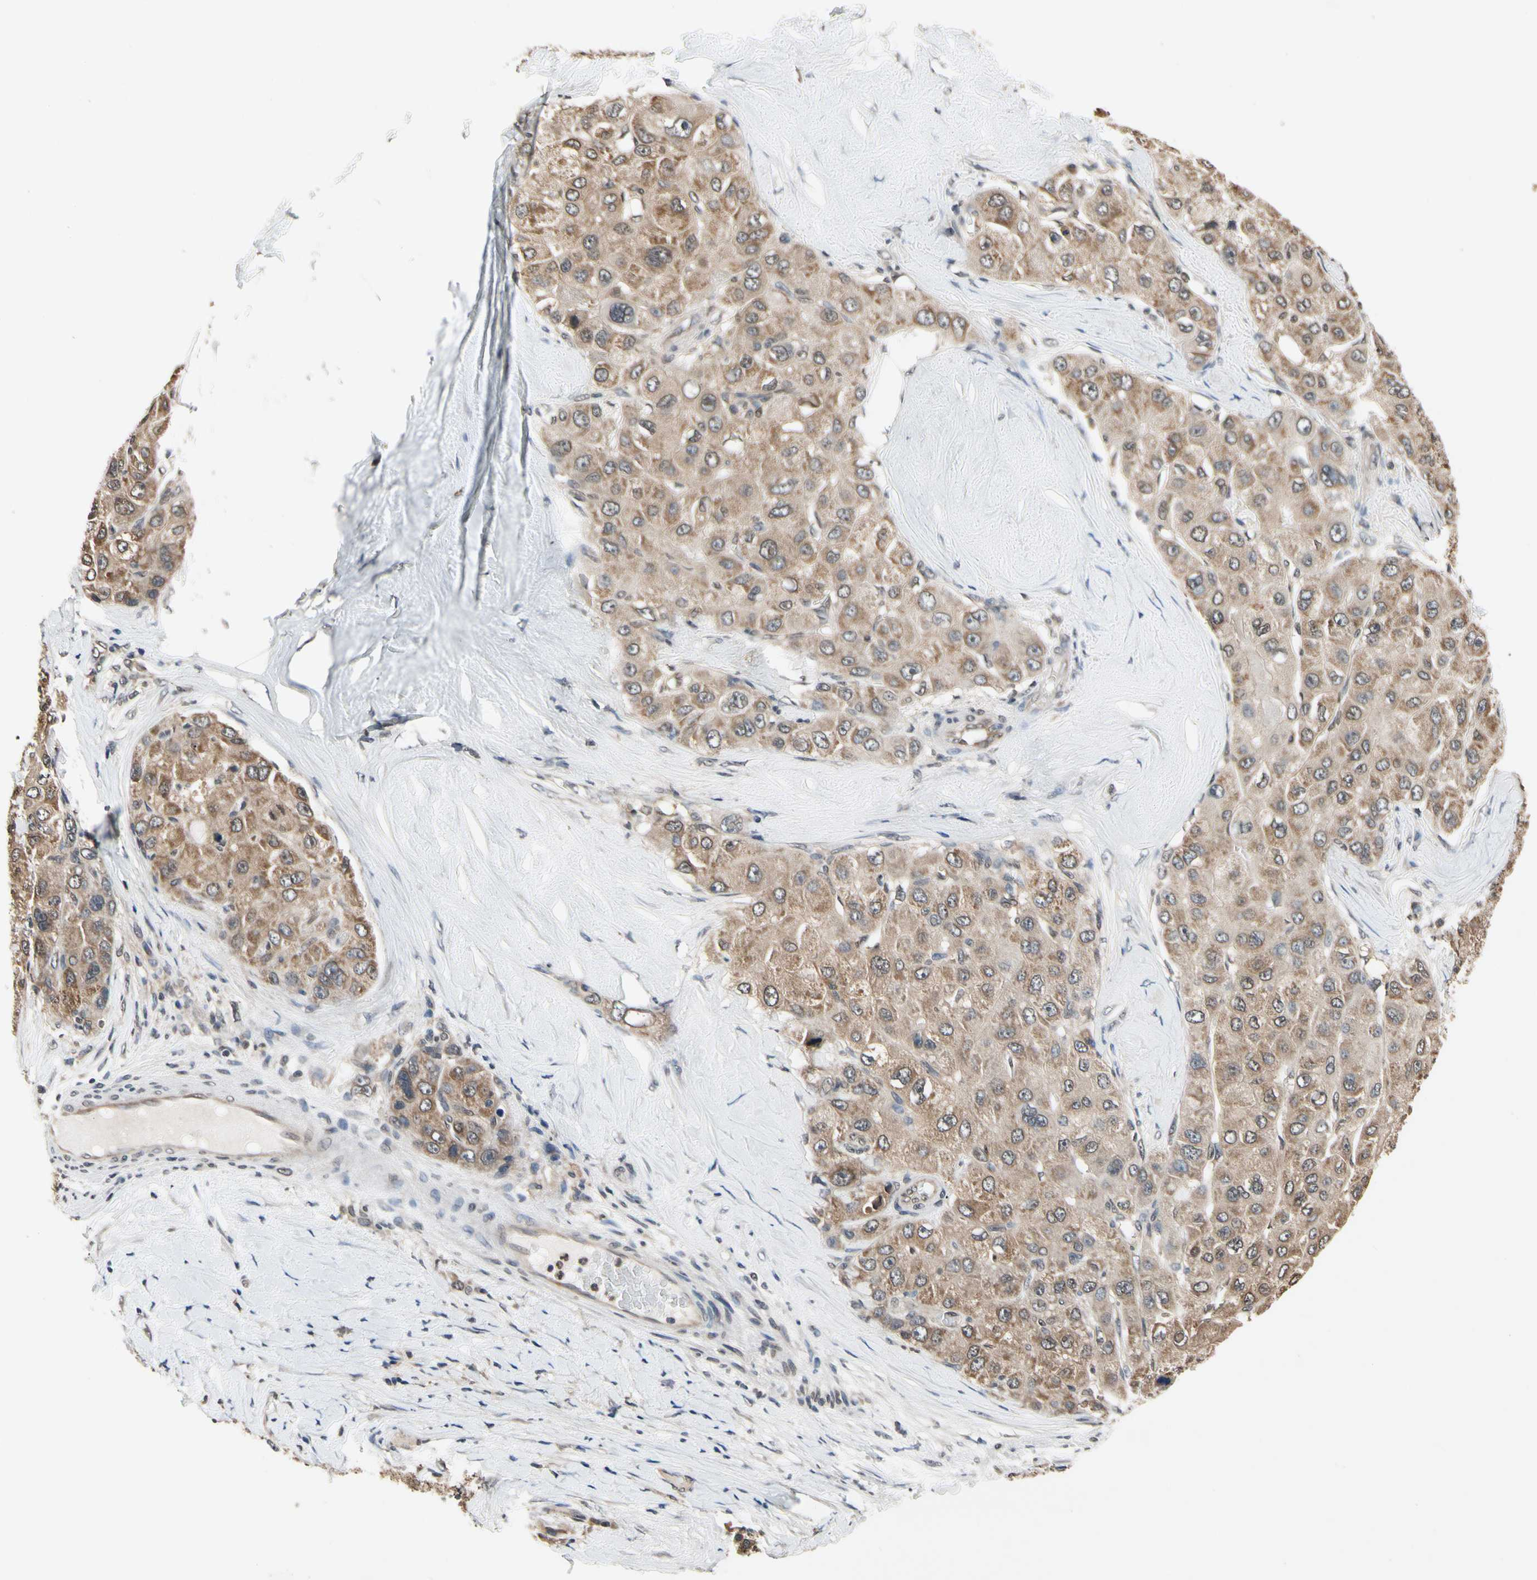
{"staining": {"intensity": "moderate", "quantity": "25%-75%", "location": "cytoplasmic/membranous"}, "tissue": "liver cancer", "cell_type": "Tumor cells", "image_type": "cancer", "snomed": [{"axis": "morphology", "description": "Carcinoma, Hepatocellular, NOS"}, {"axis": "topography", "description": "Liver"}], "caption": "This is a photomicrograph of immunohistochemistry staining of hepatocellular carcinoma (liver), which shows moderate expression in the cytoplasmic/membranous of tumor cells.", "gene": "GCLC", "patient": {"sex": "male", "age": 80}}